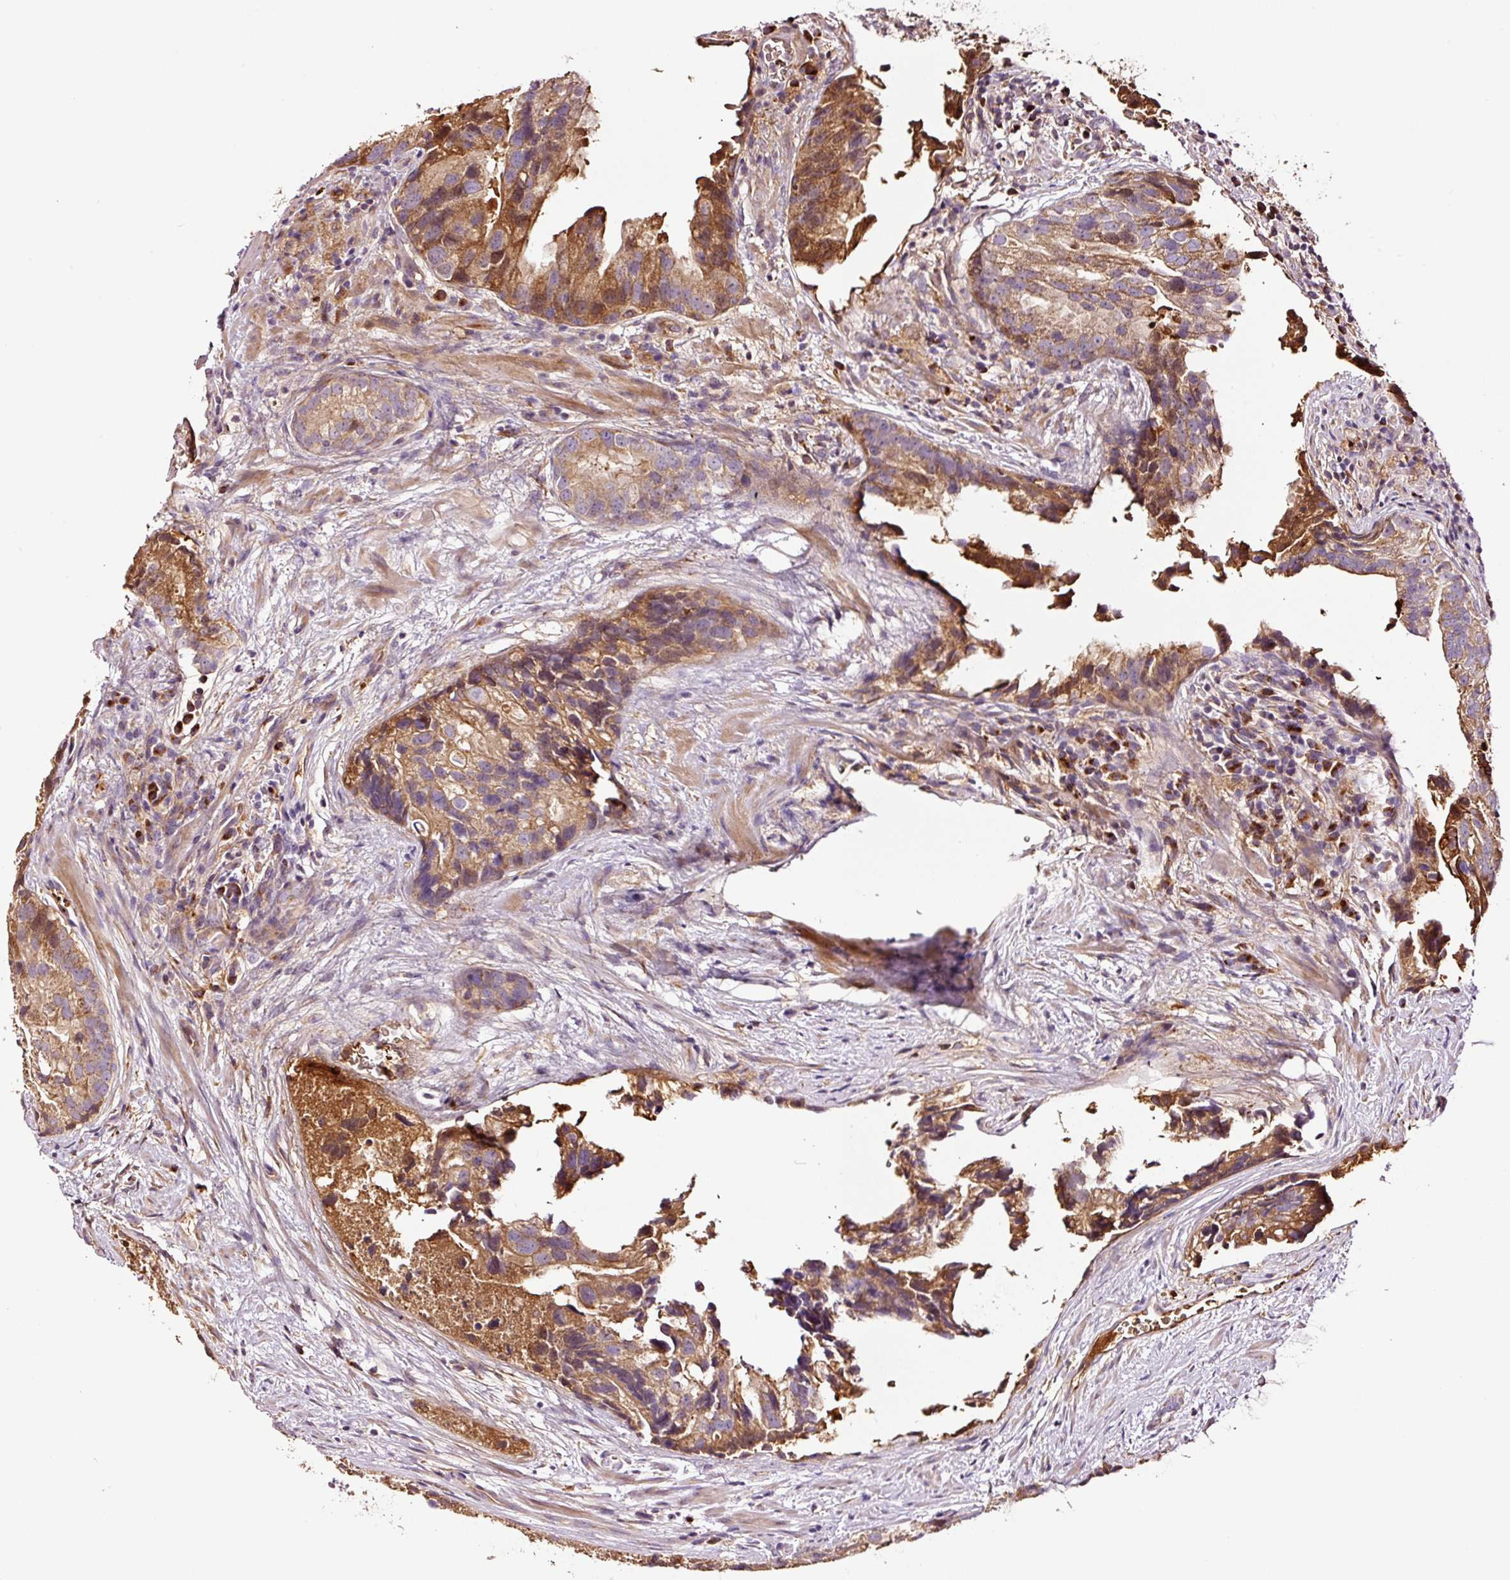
{"staining": {"intensity": "moderate", "quantity": ">75%", "location": "cytoplasmic/membranous"}, "tissue": "prostate cancer", "cell_type": "Tumor cells", "image_type": "cancer", "snomed": [{"axis": "morphology", "description": "Adenocarcinoma, High grade"}, {"axis": "topography", "description": "Prostate"}], "caption": "Moderate cytoplasmic/membranous staining for a protein is identified in approximately >75% of tumor cells of prostate cancer using immunohistochemistry.", "gene": "PGLYRP2", "patient": {"sex": "male", "age": 62}}